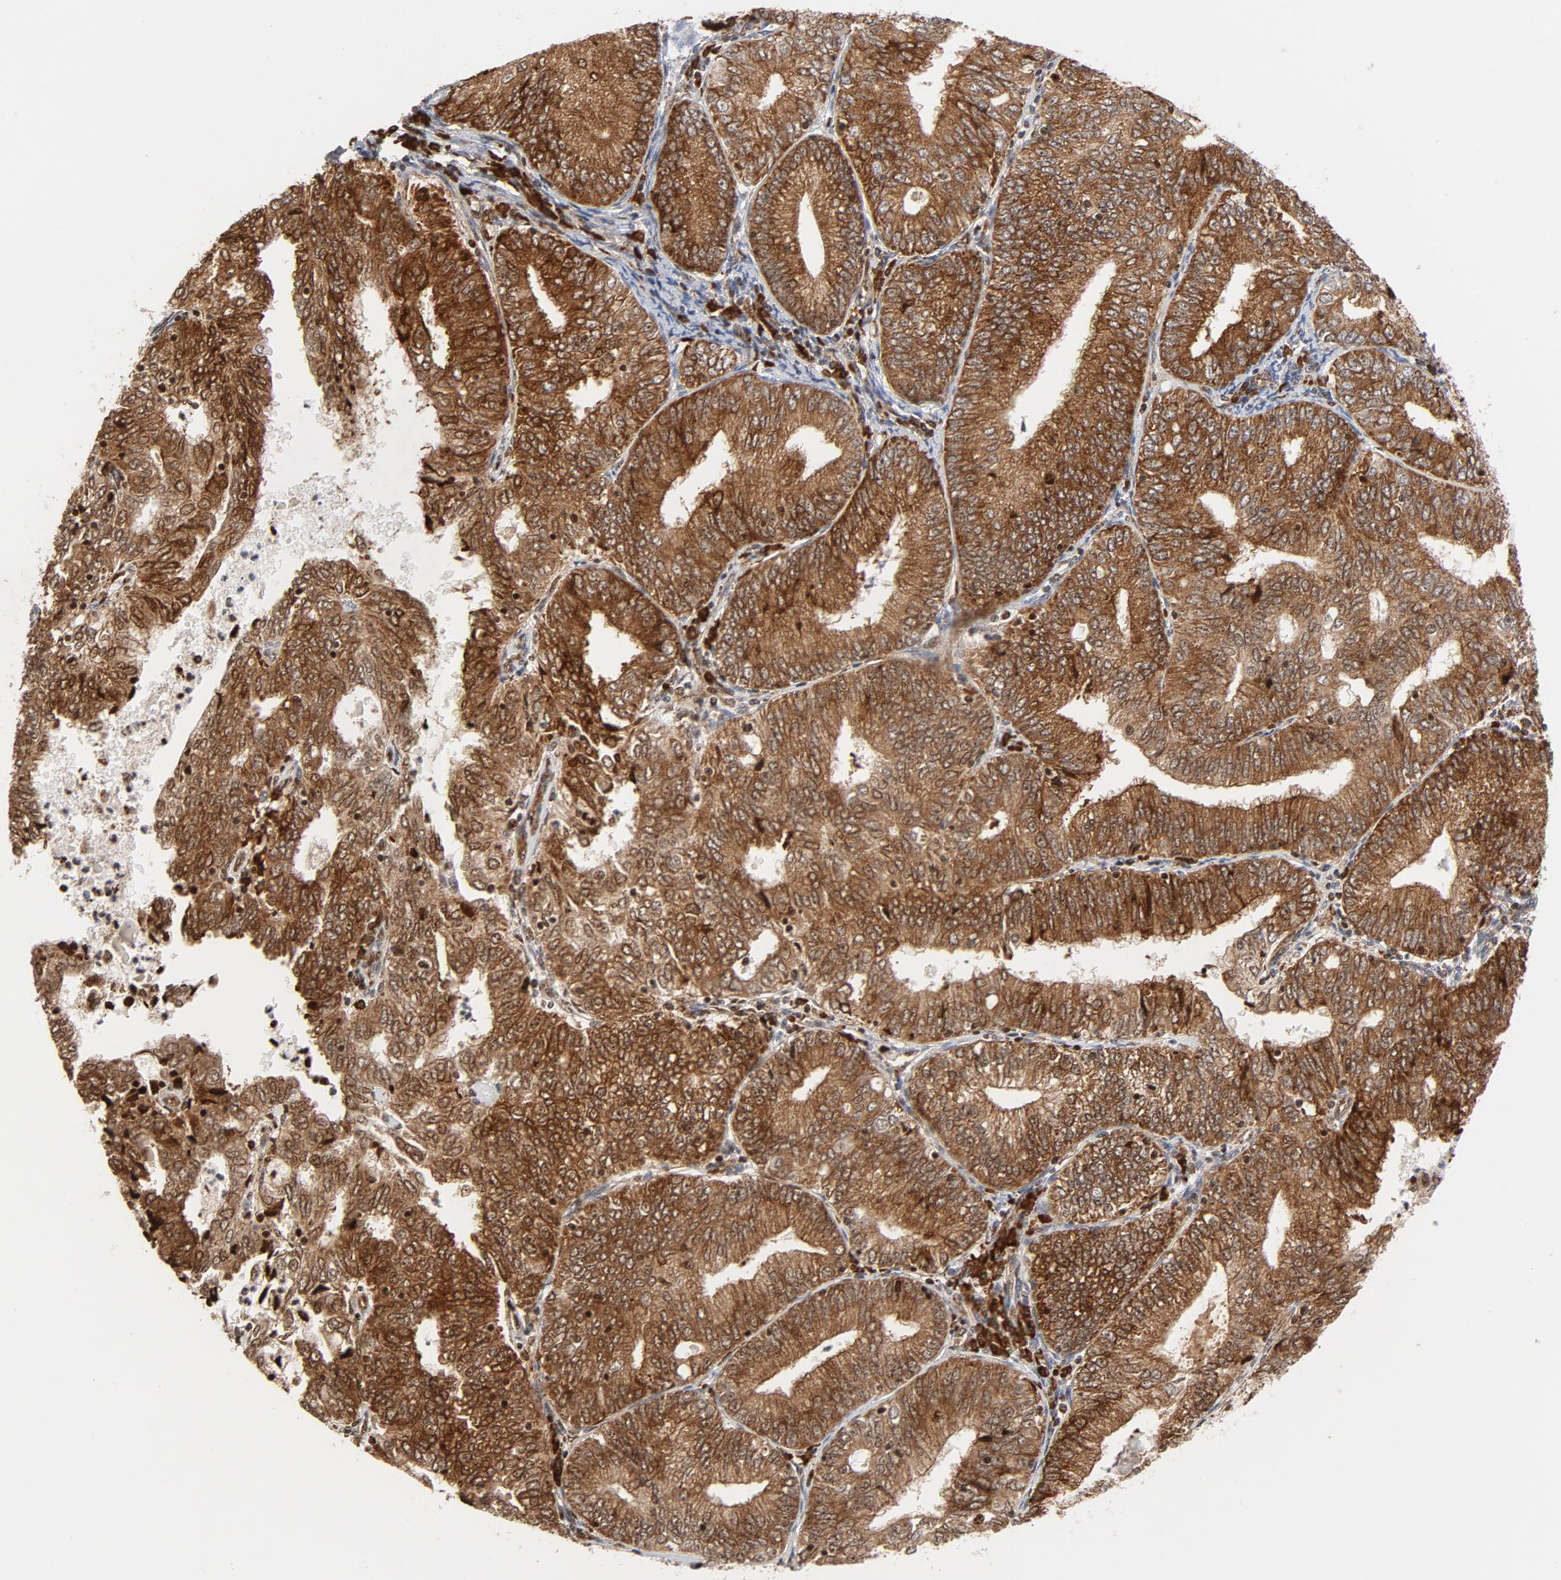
{"staining": {"intensity": "moderate", "quantity": ">75%", "location": "cytoplasmic/membranous,nuclear"}, "tissue": "endometrial cancer", "cell_type": "Tumor cells", "image_type": "cancer", "snomed": [{"axis": "morphology", "description": "Adenocarcinoma, NOS"}, {"axis": "topography", "description": "Endometrium"}], "caption": "IHC staining of adenocarcinoma (endometrial), which reveals medium levels of moderate cytoplasmic/membranous and nuclear positivity in about >75% of tumor cells indicating moderate cytoplasmic/membranous and nuclear protein expression. The staining was performed using DAB (3,3'-diaminobenzidine) (brown) for protein detection and nuclei were counterstained in hematoxylin (blue).", "gene": "CYCS", "patient": {"sex": "female", "age": 69}}